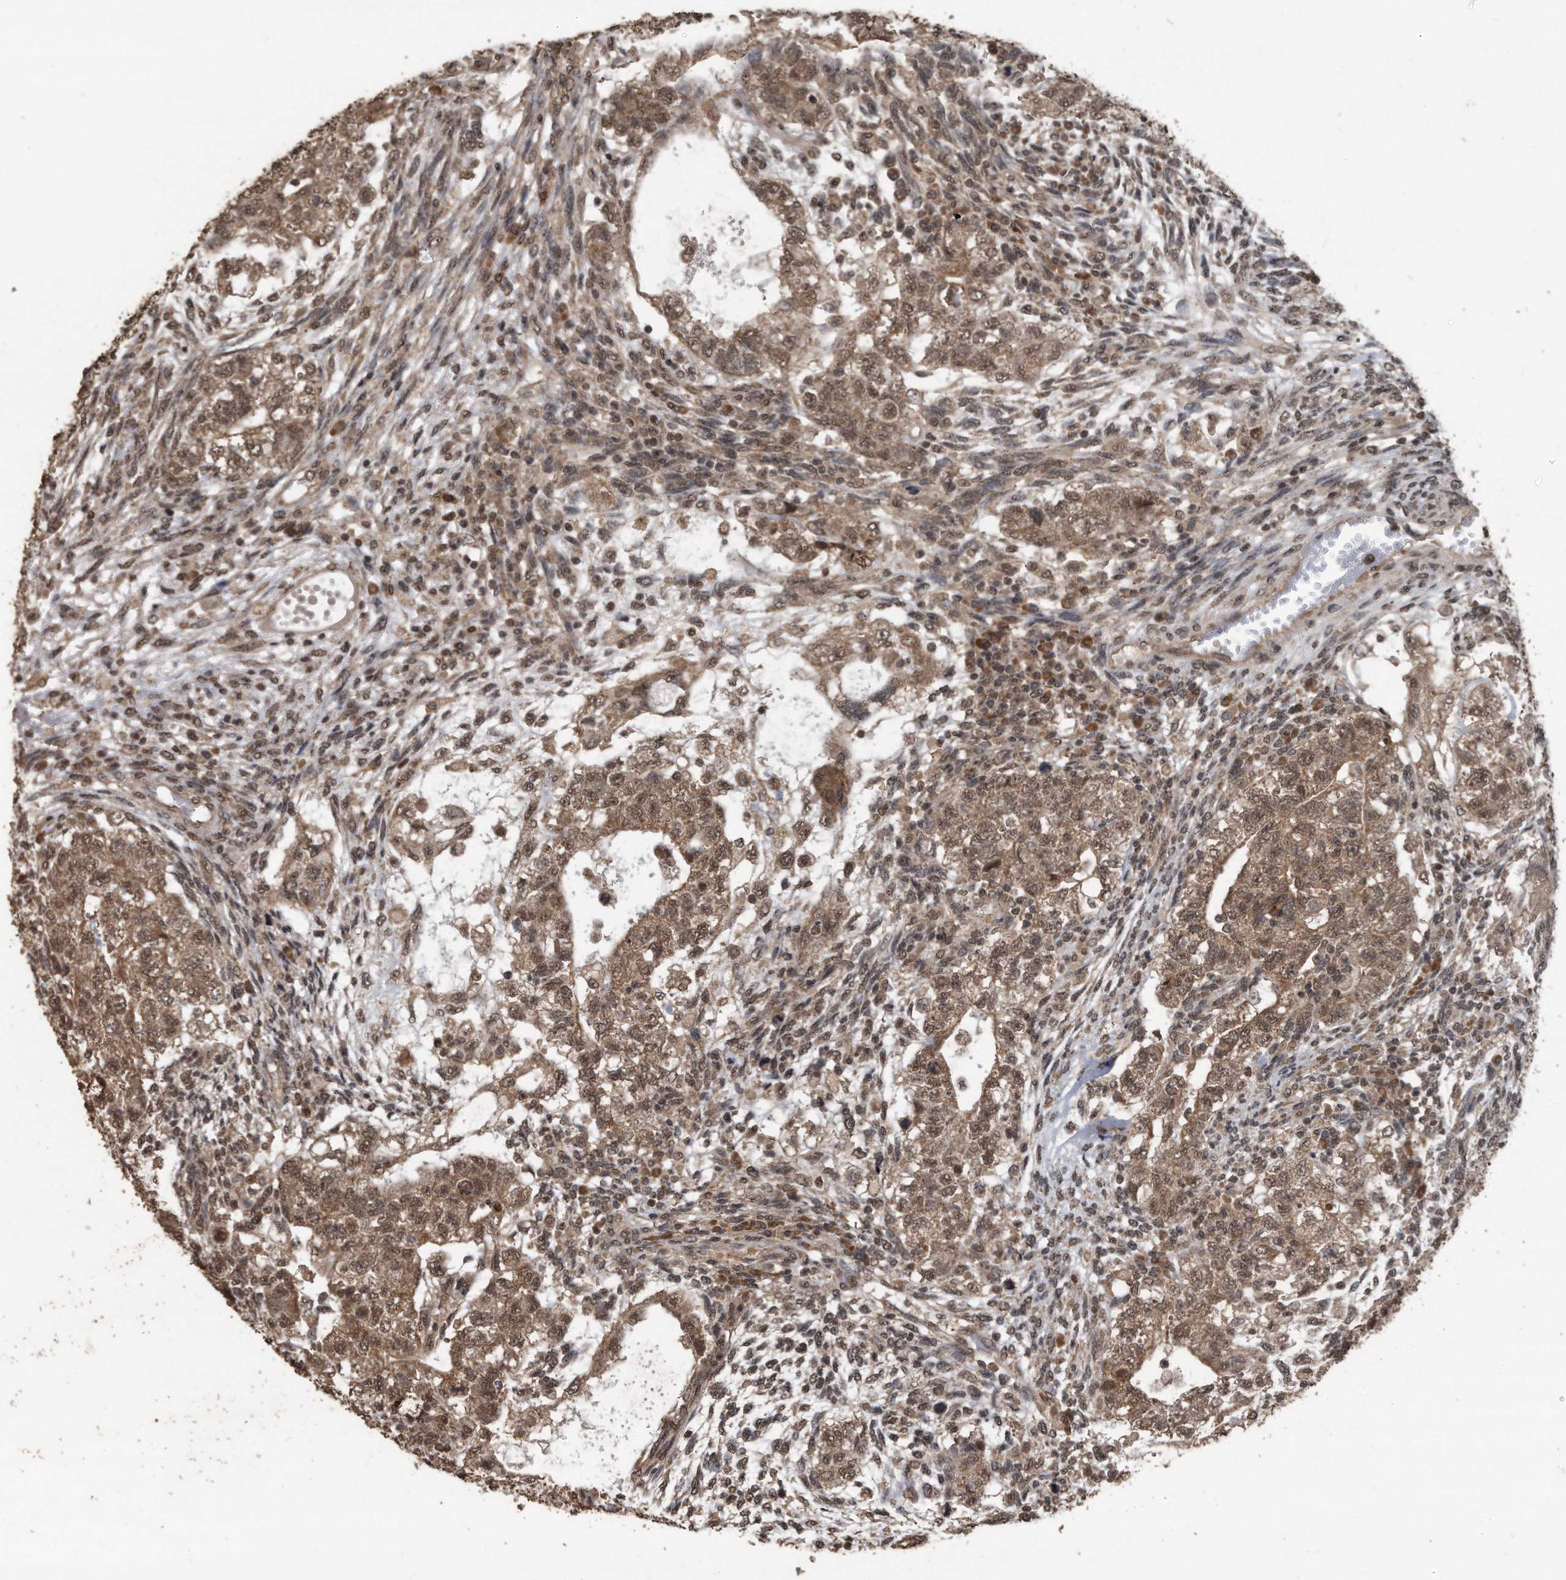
{"staining": {"intensity": "moderate", "quantity": ">75%", "location": "cytoplasmic/membranous,nuclear"}, "tissue": "testis cancer", "cell_type": "Tumor cells", "image_type": "cancer", "snomed": [{"axis": "morphology", "description": "Normal tissue, NOS"}, {"axis": "morphology", "description": "Carcinoma, Embryonal, NOS"}, {"axis": "topography", "description": "Testis"}], "caption": "Testis embryonal carcinoma was stained to show a protein in brown. There is medium levels of moderate cytoplasmic/membranous and nuclear positivity in about >75% of tumor cells.", "gene": "CRYZL1", "patient": {"sex": "male", "age": 36}}